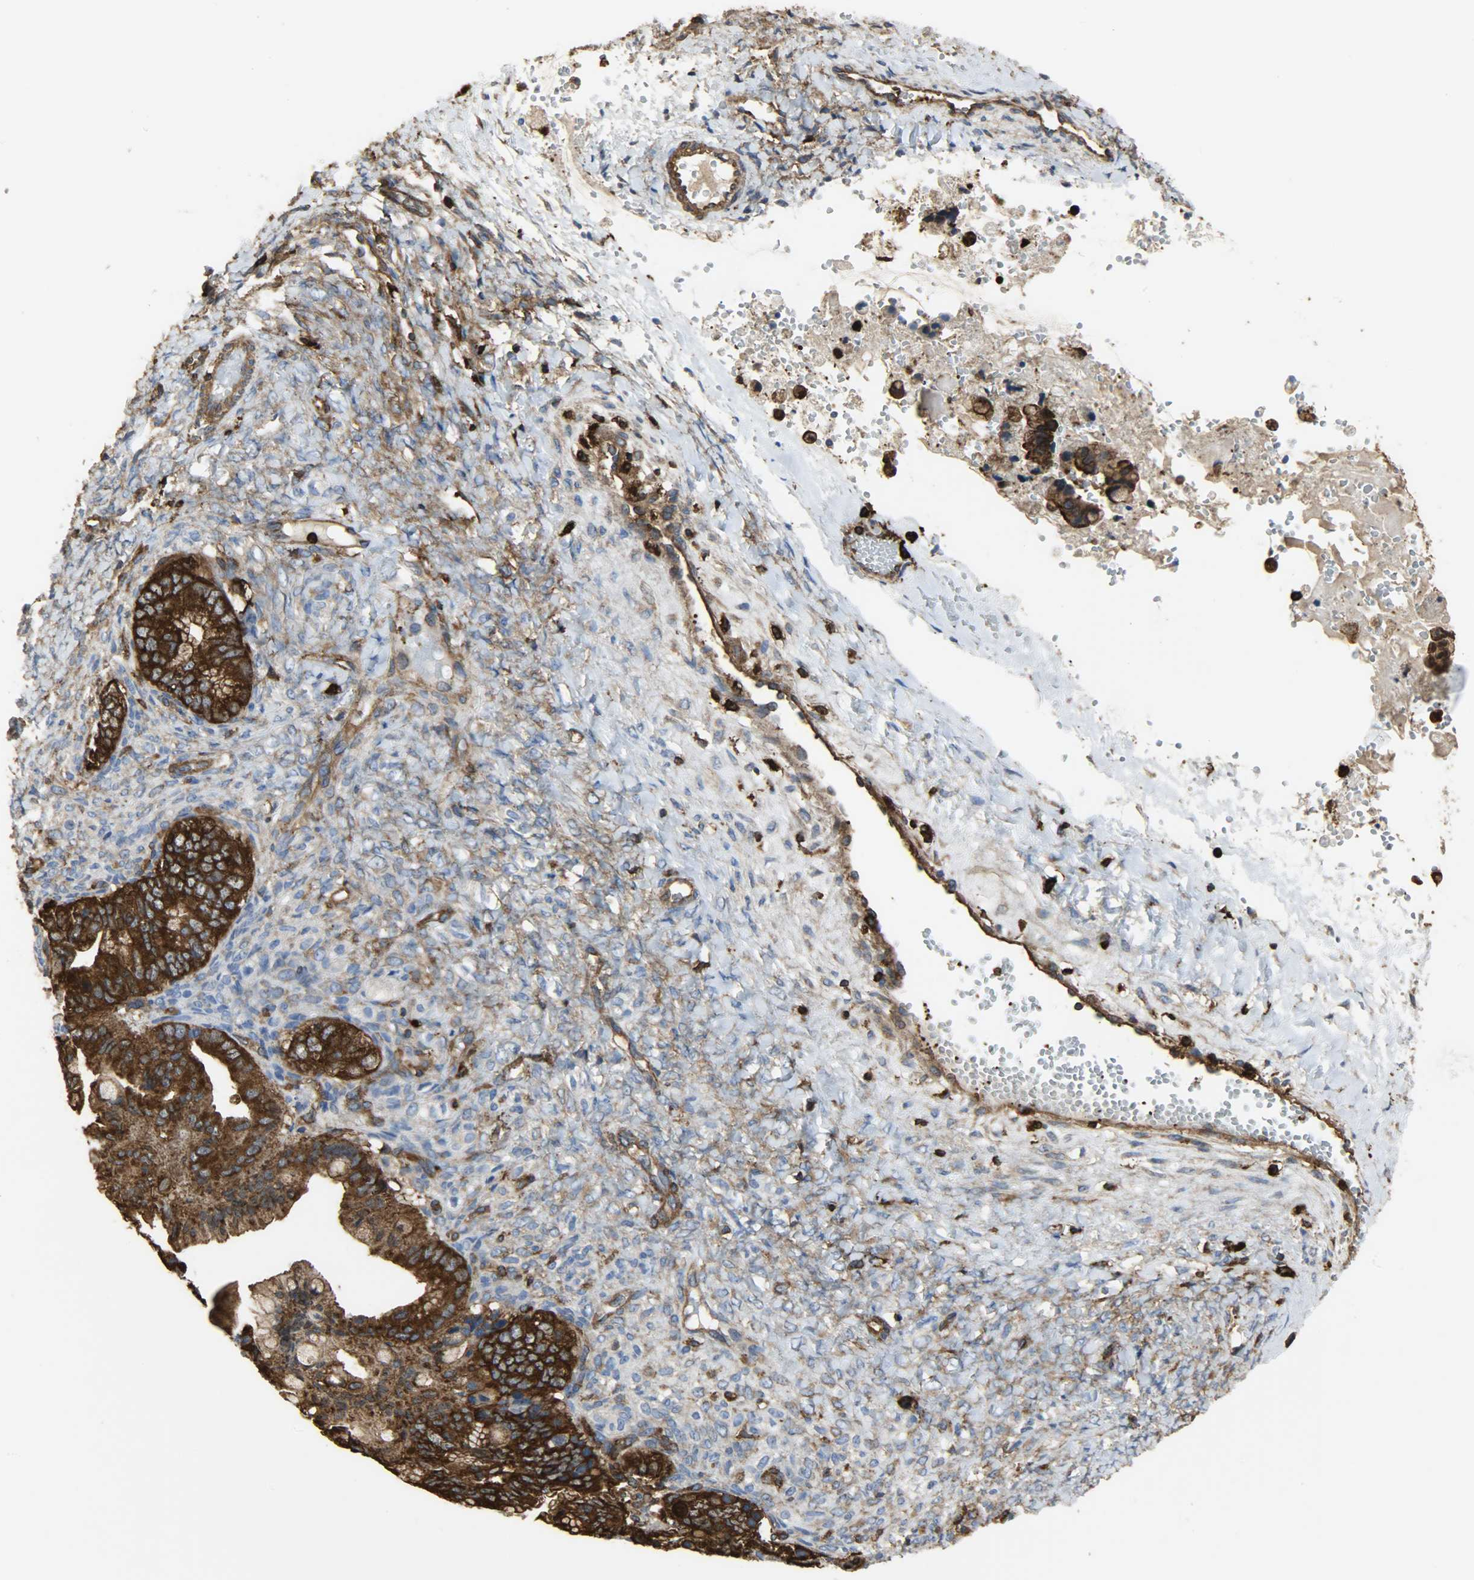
{"staining": {"intensity": "strong", "quantity": ">75%", "location": "cytoplasmic/membranous"}, "tissue": "ovarian cancer", "cell_type": "Tumor cells", "image_type": "cancer", "snomed": [{"axis": "morphology", "description": "Cystadenocarcinoma, mucinous, NOS"}, {"axis": "topography", "description": "Ovary"}], "caption": "Tumor cells reveal high levels of strong cytoplasmic/membranous positivity in about >75% of cells in ovarian mucinous cystadenocarcinoma.", "gene": "VASP", "patient": {"sex": "female", "age": 36}}